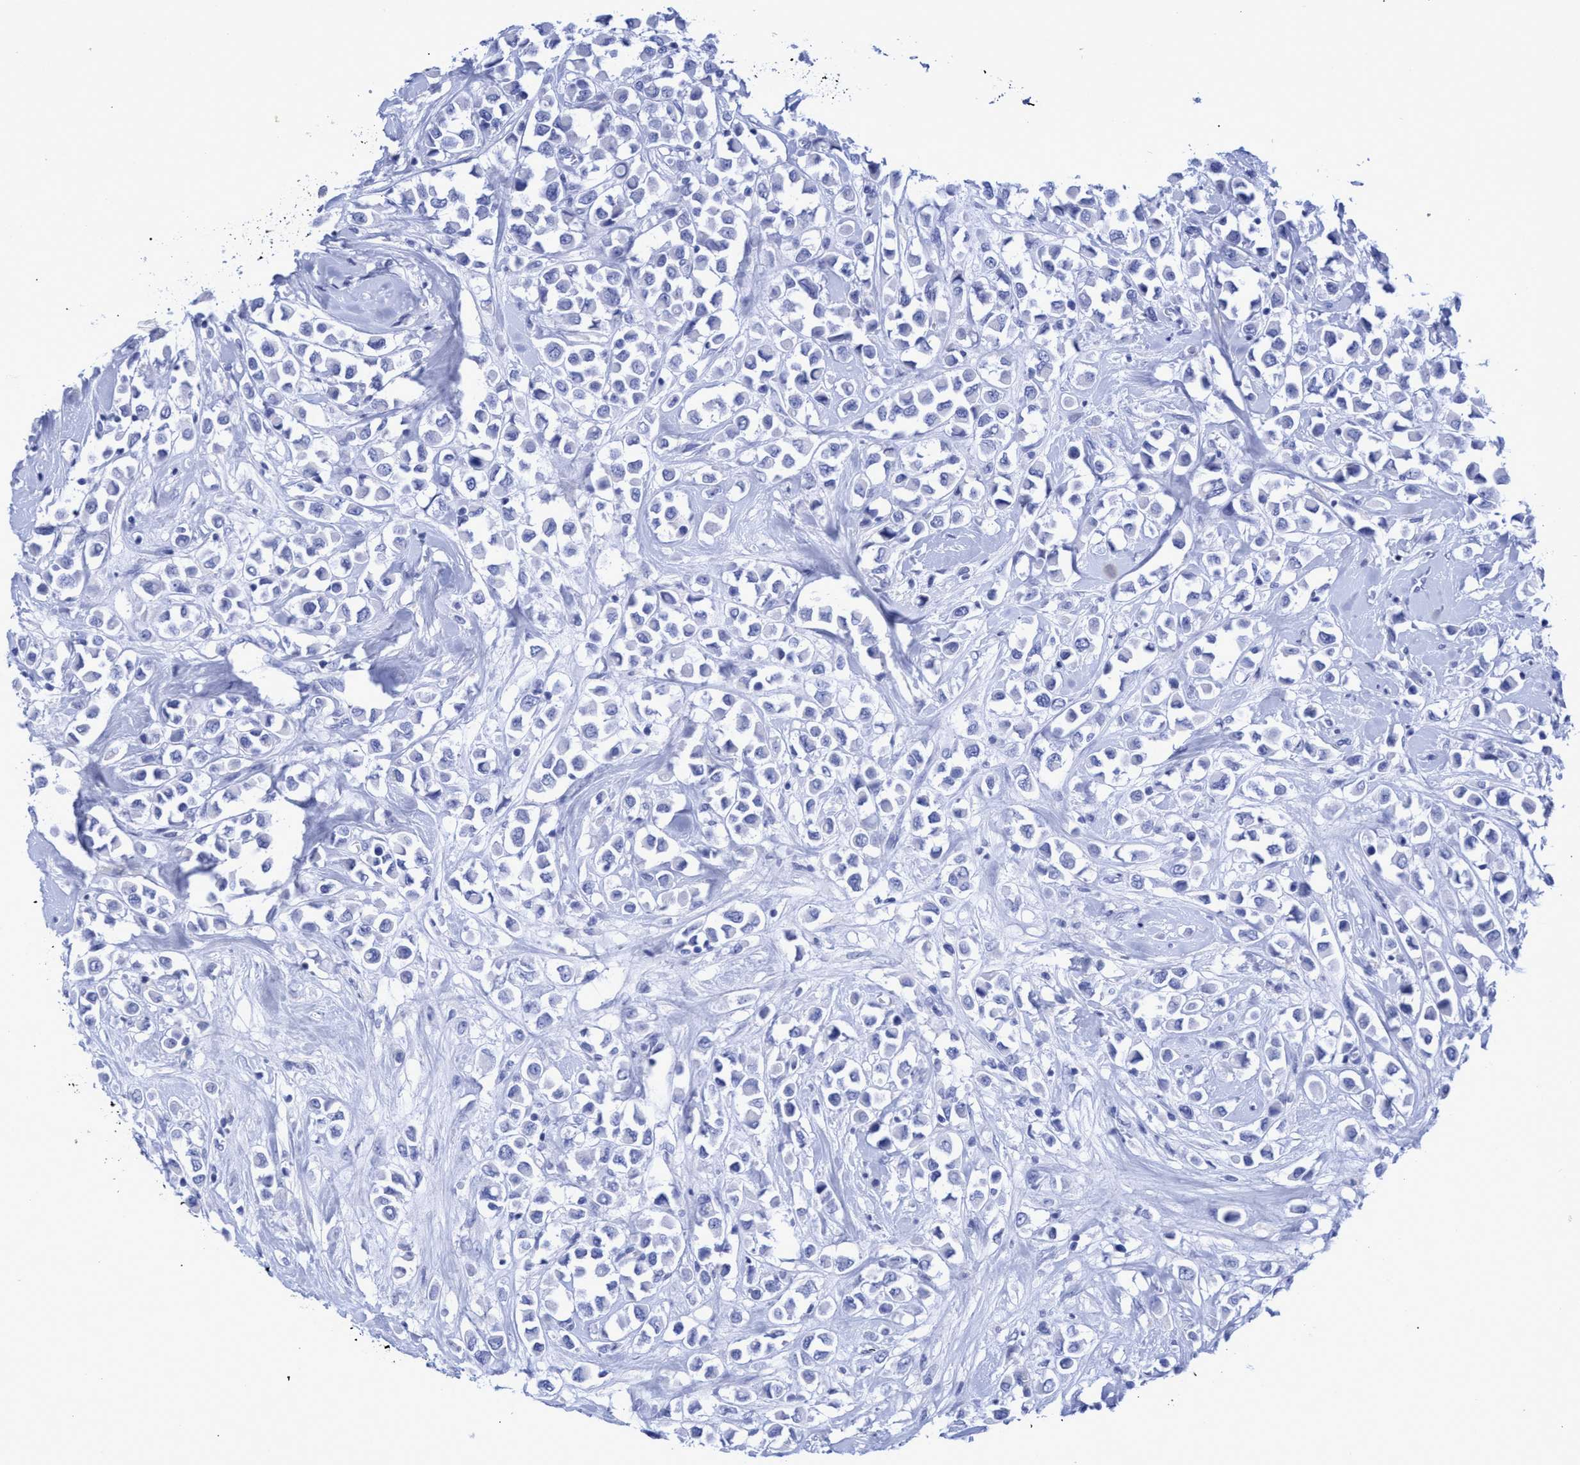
{"staining": {"intensity": "negative", "quantity": "none", "location": "none"}, "tissue": "breast cancer", "cell_type": "Tumor cells", "image_type": "cancer", "snomed": [{"axis": "morphology", "description": "Duct carcinoma"}, {"axis": "topography", "description": "Breast"}], "caption": "Immunohistochemistry (IHC) photomicrograph of neoplastic tissue: human breast cancer (invasive ductal carcinoma) stained with DAB (3,3'-diaminobenzidine) exhibits no significant protein staining in tumor cells.", "gene": "INSL6", "patient": {"sex": "female", "age": 61}}